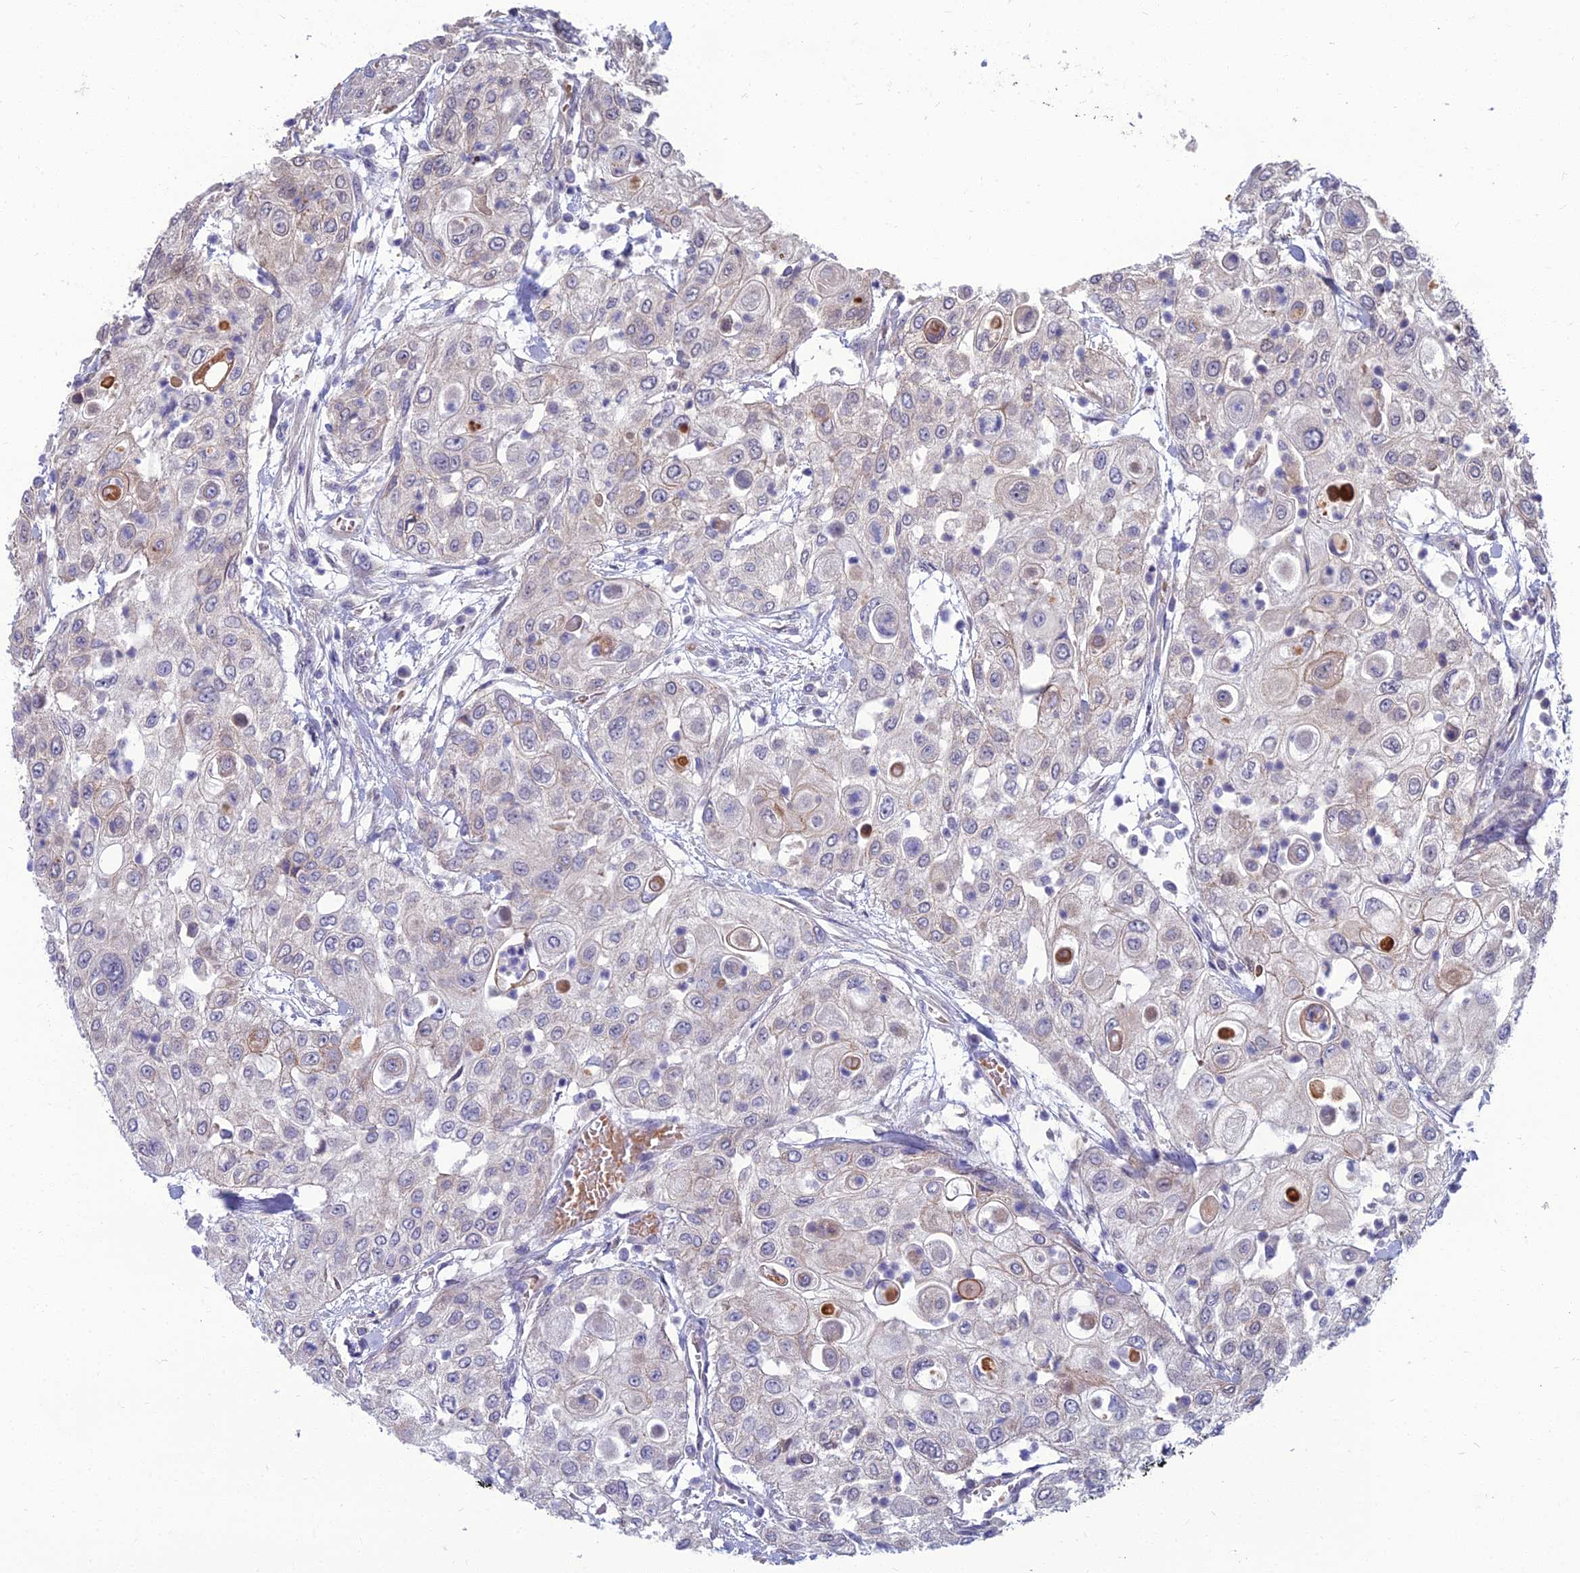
{"staining": {"intensity": "negative", "quantity": "none", "location": "none"}, "tissue": "urothelial cancer", "cell_type": "Tumor cells", "image_type": "cancer", "snomed": [{"axis": "morphology", "description": "Urothelial carcinoma, High grade"}, {"axis": "topography", "description": "Urinary bladder"}], "caption": "Photomicrograph shows no significant protein positivity in tumor cells of urothelial cancer.", "gene": "OPA3", "patient": {"sex": "female", "age": 79}}